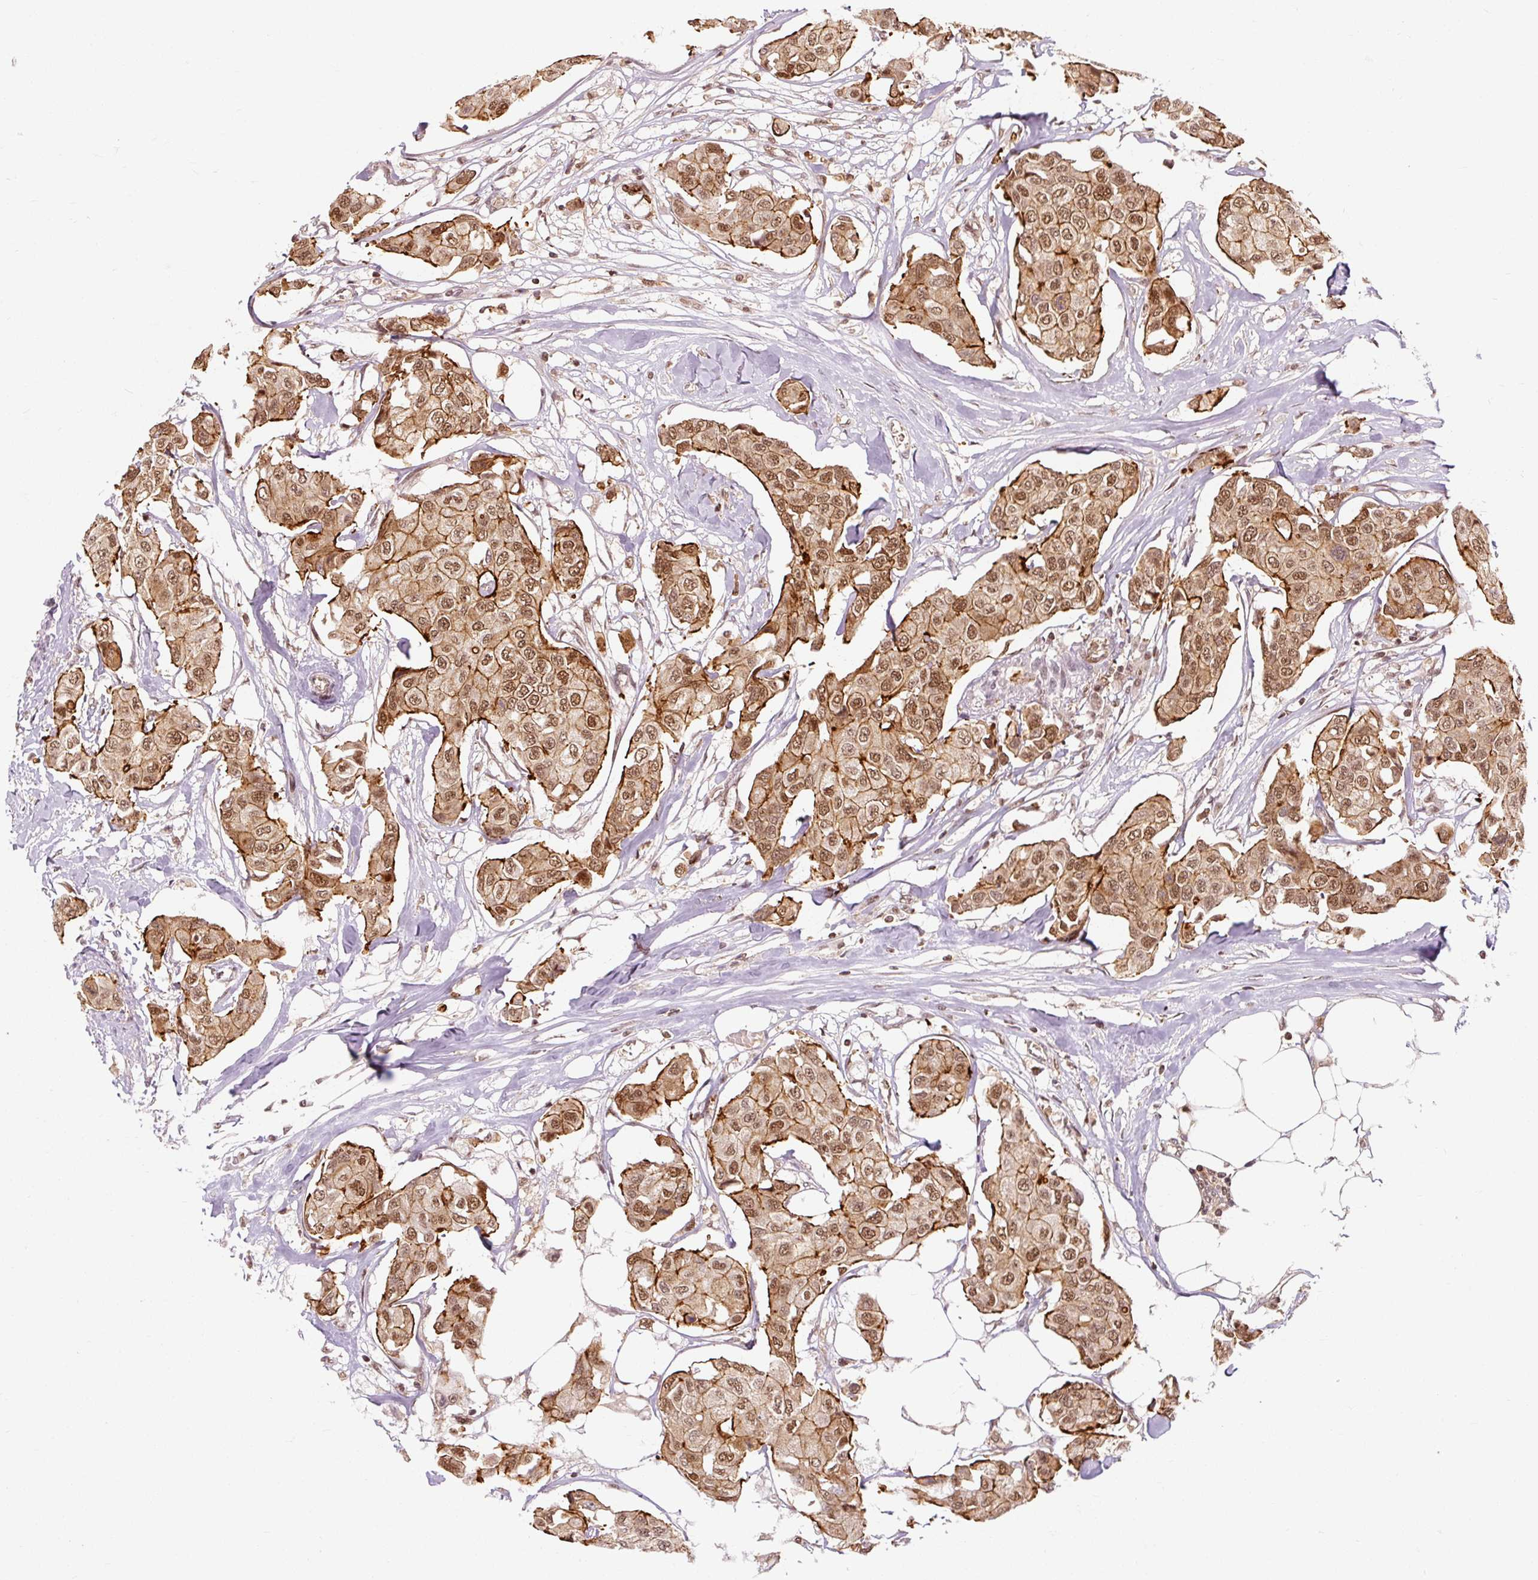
{"staining": {"intensity": "moderate", "quantity": ">75%", "location": "cytoplasmic/membranous,nuclear"}, "tissue": "breast cancer", "cell_type": "Tumor cells", "image_type": "cancer", "snomed": [{"axis": "morphology", "description": "Duct carcinoma"}, {"axis": "topography", "description": "Breast"}, {"axis": "topography", "description": "Lymph node"}], "caption": "Immunohistochemical staining of human breast cancer (intraductal carcinoma) shows medium levels of moderate cytoplasmic/membranous and nuclear protein staining in approximately >75% of tumor cells.", "gene": "CSTF1", "patient": {"sex": "female", "age": 80}}